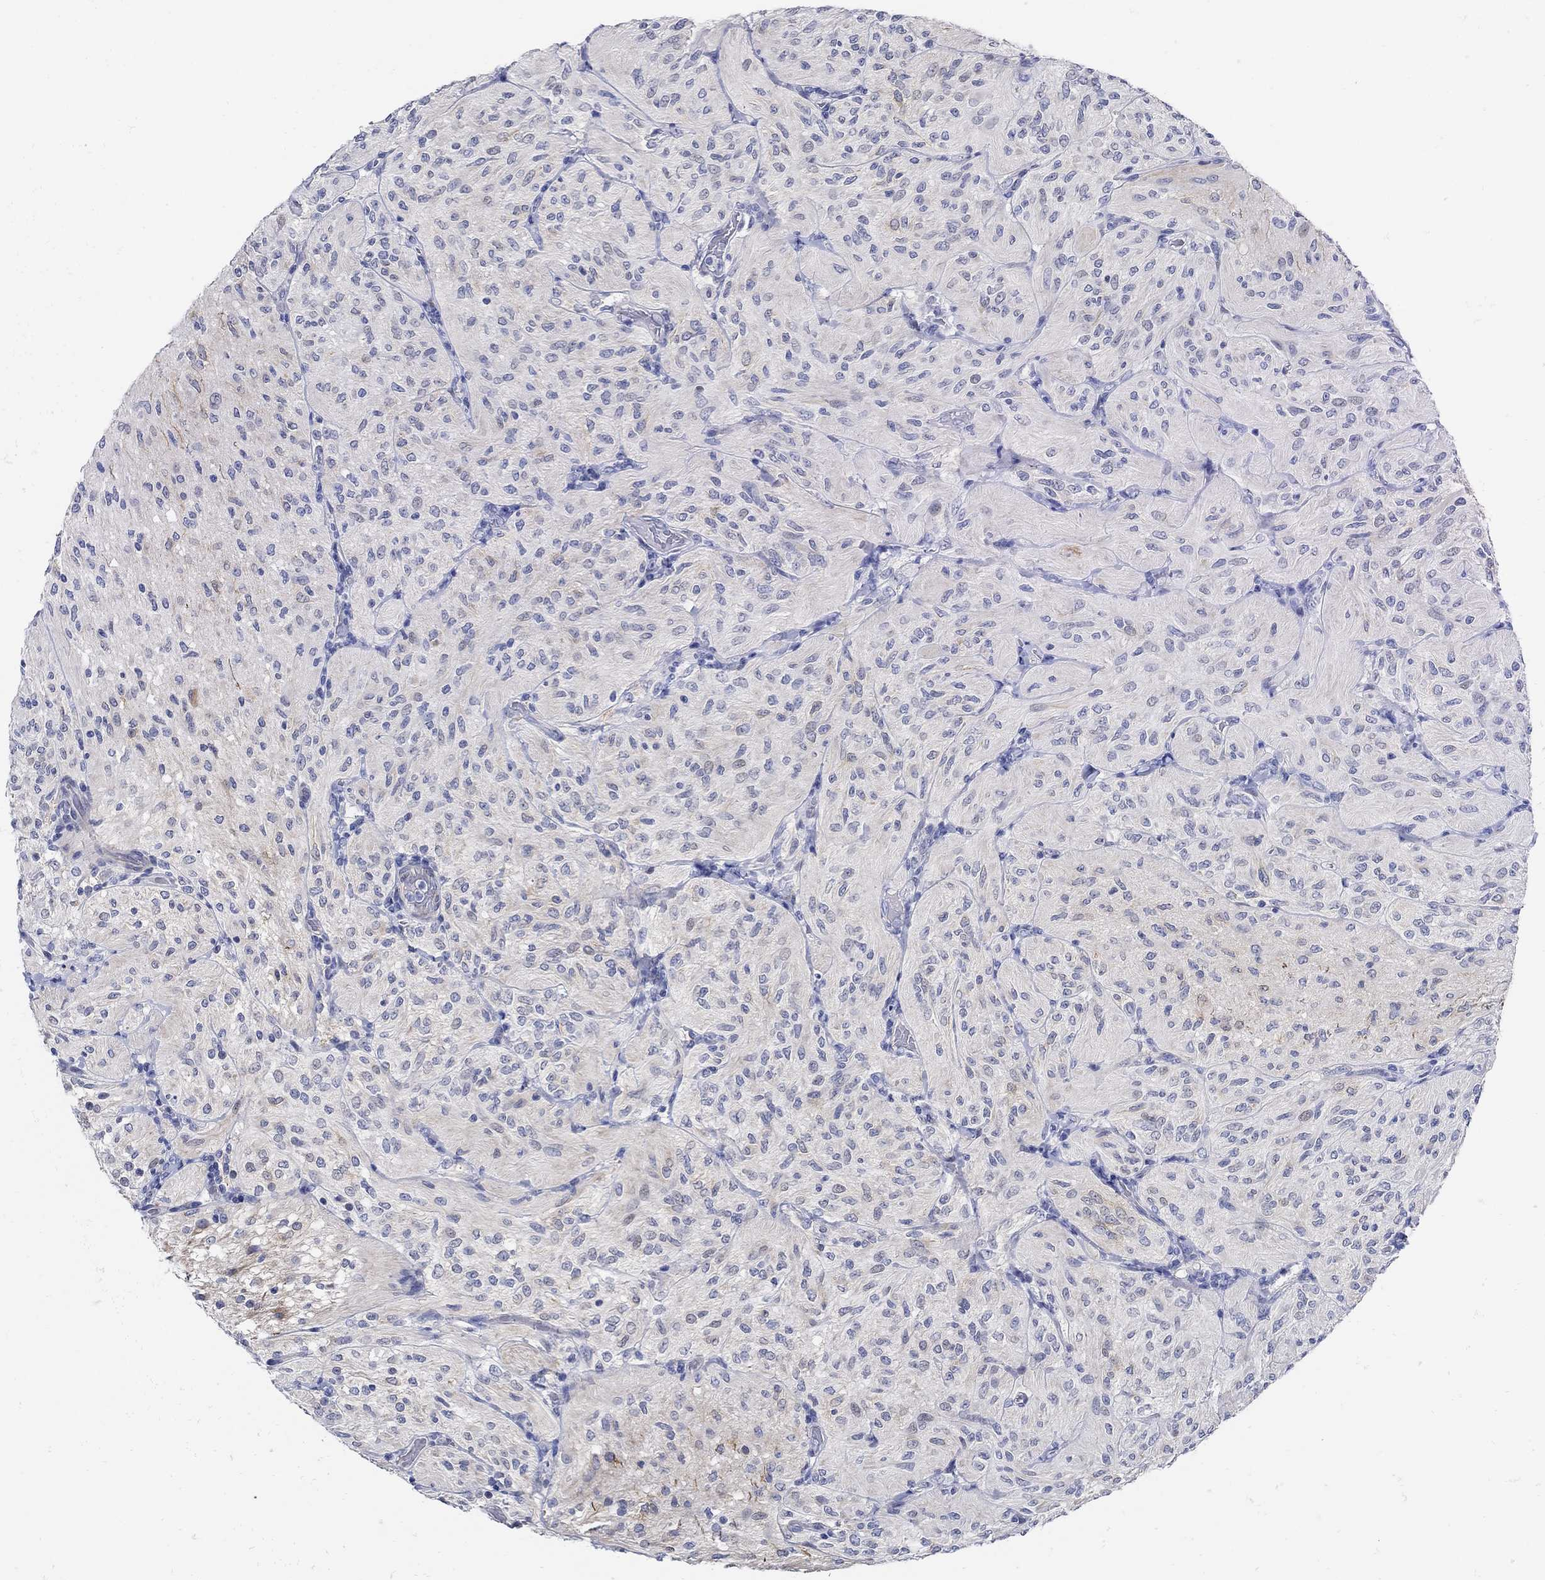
{"staining": {"intensity": "negative", "quantity": "none", "location": "none"}, "tissue": "glioma", "cell_type": "Tumor cells", "image_type": "cancer", "snomed": [{"axis": "morphology", "description": "Glioma, malignant, Low grade"}, {"axis": "topography", "description": "Brain"}], "caption": "This is an immunohistochemistry photomicrograph of human glioma. There is no staining in tumor cells.", "gene": "NOS1", "patient": {"sex": "male", "age": 3}}